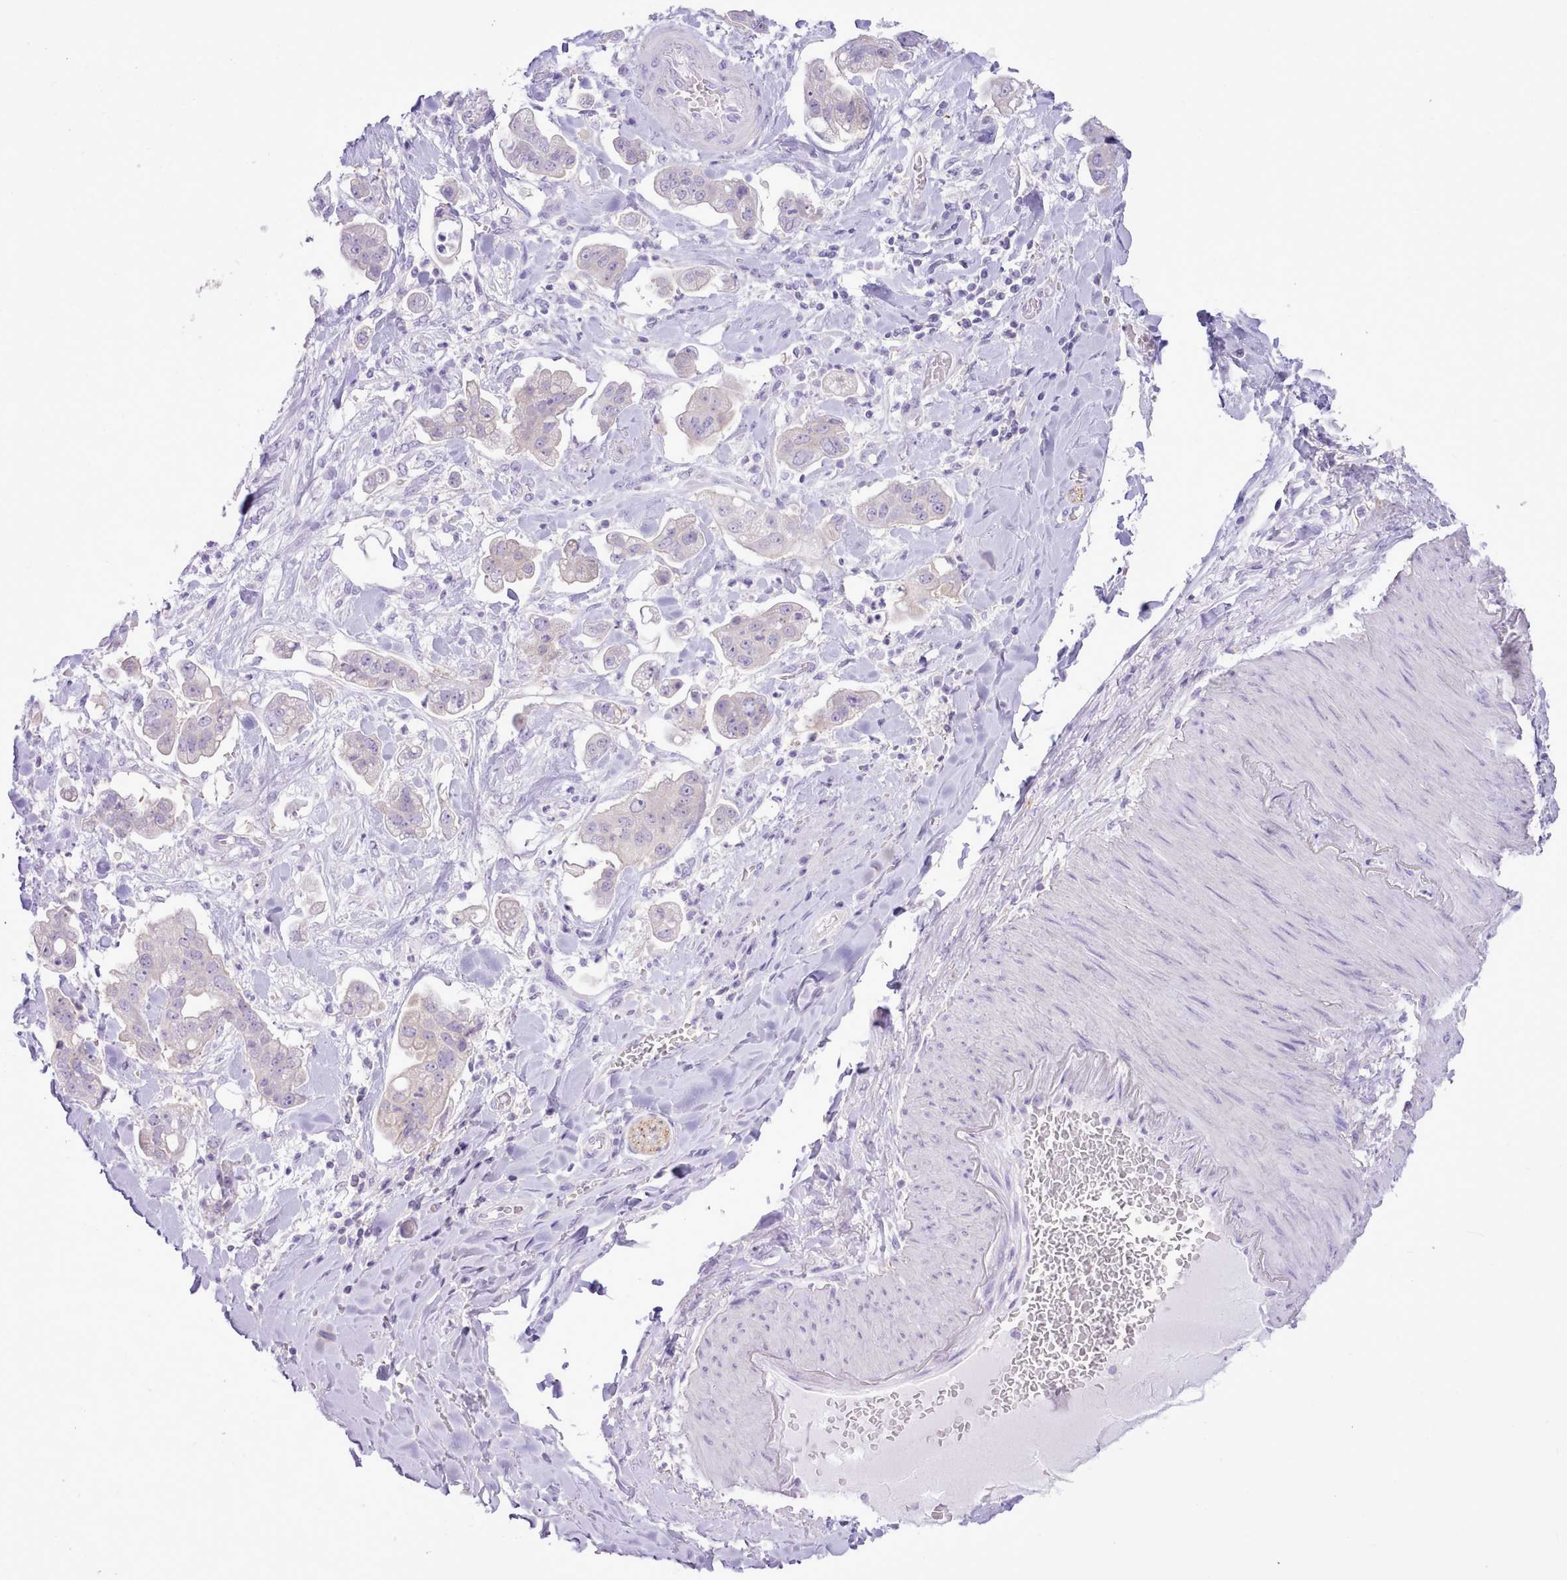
{"staining": {"intensity": "negative", "quantity": "none", "location": "none"}, "tissue": "stomach cancer", "cell_type": "Tumor cells", "image_type": "cancer", "snomed": [{"axis": "morphology", "description": "Adenocarcinoma, NOS"}, {"axis": "topography", "description": "Stomach"}], "caption": "Tumor cells are negative for protein expression in human adenocarcinoma (stomach).", "gene": "MDFI", "patient": {"sex": "male", "age": 62}}